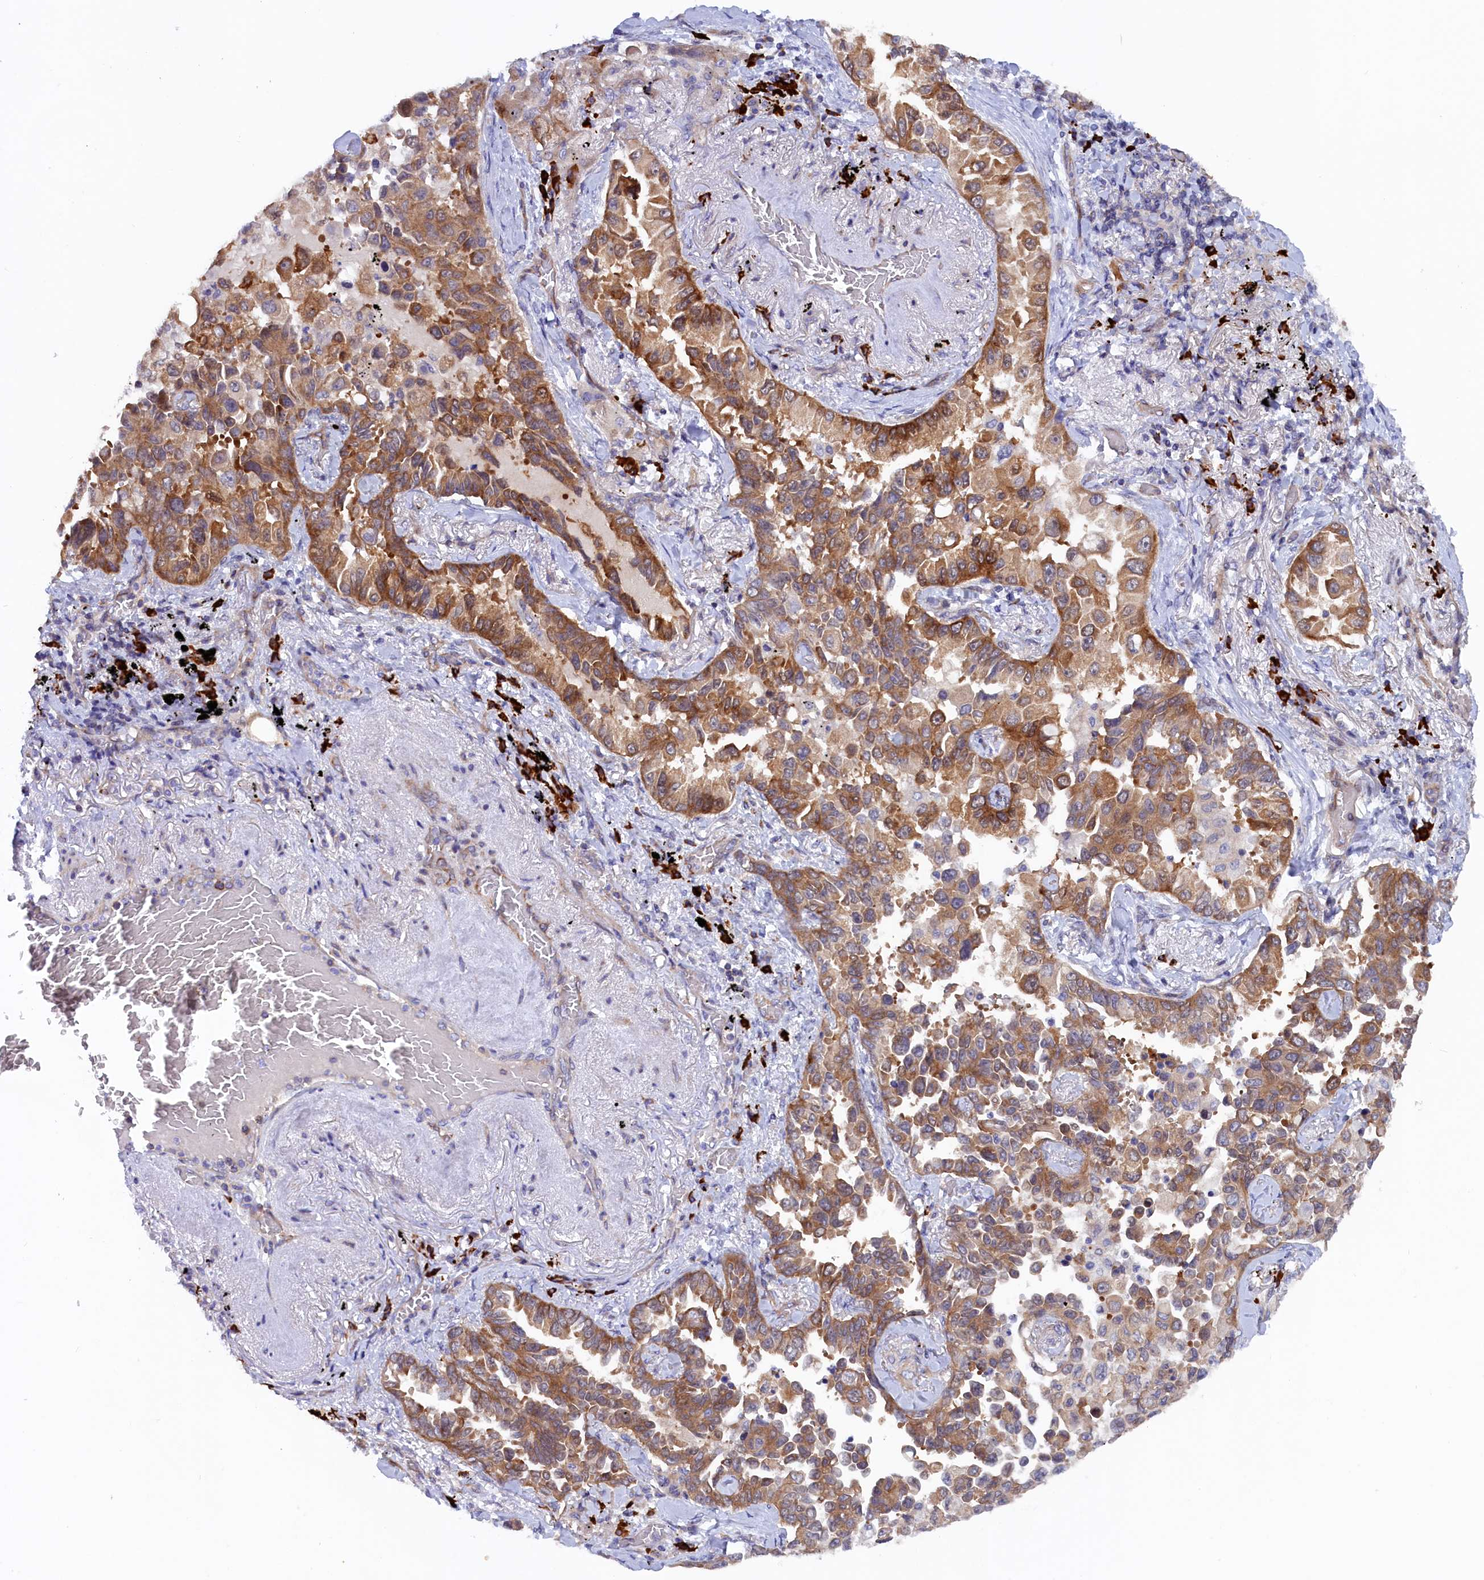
{"staining": {"intensity": "moderate", "quantity": ">75%", "location": "cytoplasmic/membranous"}, "tissue": "lung cancer", "cell_type": "Tumor cells", "image_type": "cancer", "snomed": [{"axis": "morphology", "description": "Adenocarcinoma, NOS"}, {"axis": "topography", "description": "Lung"}], "caption": "Immunohistochemistry staining of lung cancer (adenocarcinoma), which reveals medium levels of moderate cytoplasmic/membranous positivity in approximately >75% of tumor cells indicating moderate cytoplasmic/membranous protein positivity. The staining was performed using DAB (3,3'-diaminobenzidine) (brown) for protein detection and nuclei were counterstained in hematoxylin (blue).", "gene": "JPT2", "patient": {"sex": "female", "age": 67}}